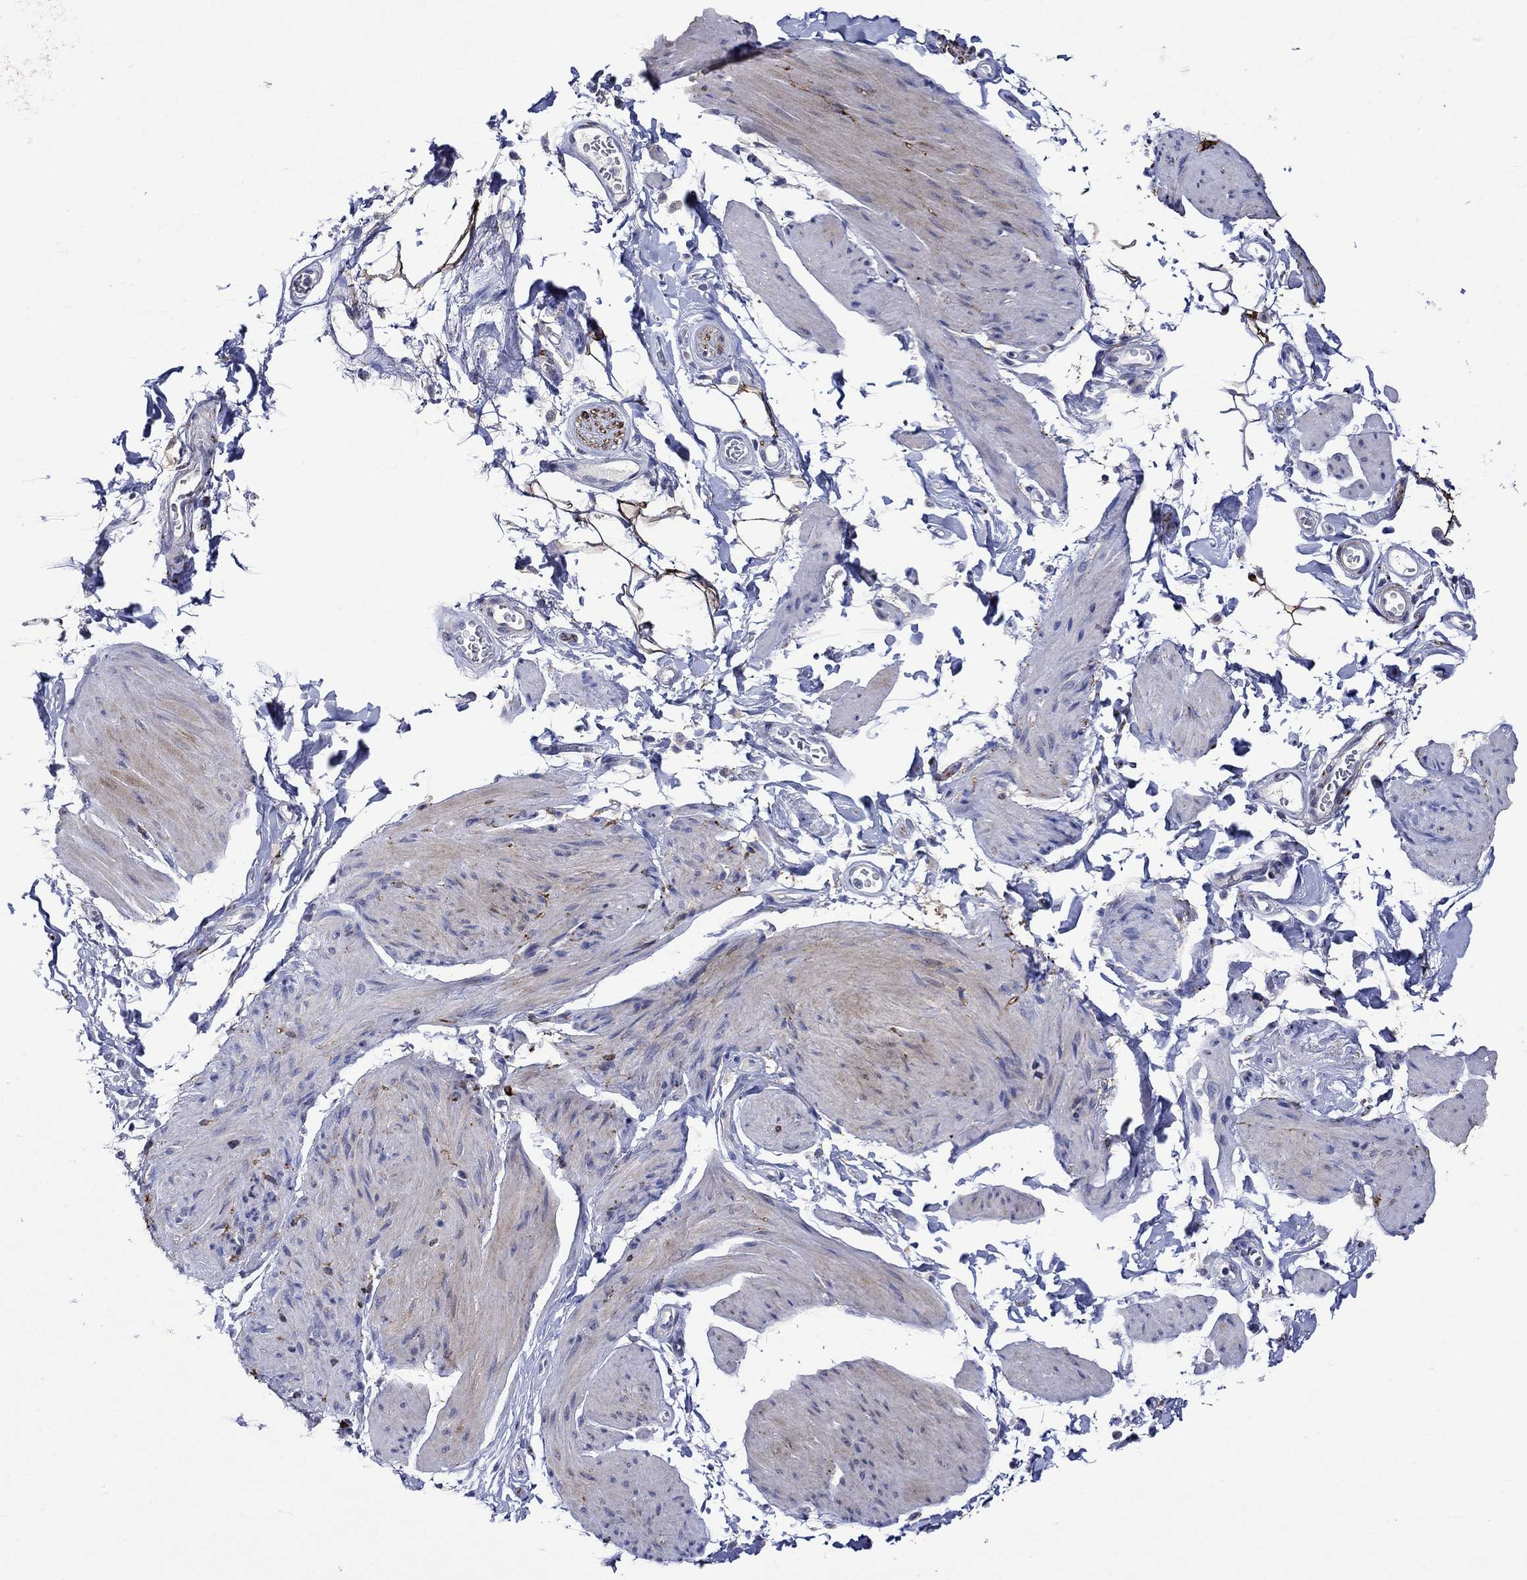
{"staining": {"intensity": "weak", "quantity": "25%-75%", "location": "cytoplasmic/membranous"}, "tissue": "smooth muscle", "cell_type": "Smooth muscle cells", "image_type": "normal", "snomed": [{"axis": "morphology", "description": "Normal tissue, NOS"}, {"axis": "topography", "description": "Adipose tissue"}, {"axis": "topography", "description": "Smooth muscle"}, {"axis": "topography", "description": "Peripheral nerve tissue"}], "caption": "A brown stain highlights weak cytoplasmic/membranous expression of a protein in smooth muscle cells of normal smooth muscle. The staining is performed using DAB brown chromogen to label protein expression. The nuclei are counter-stained blue using hematoxylin.", "gene": "CRYAB", "patient": {"sex": "male", "age": 83}}